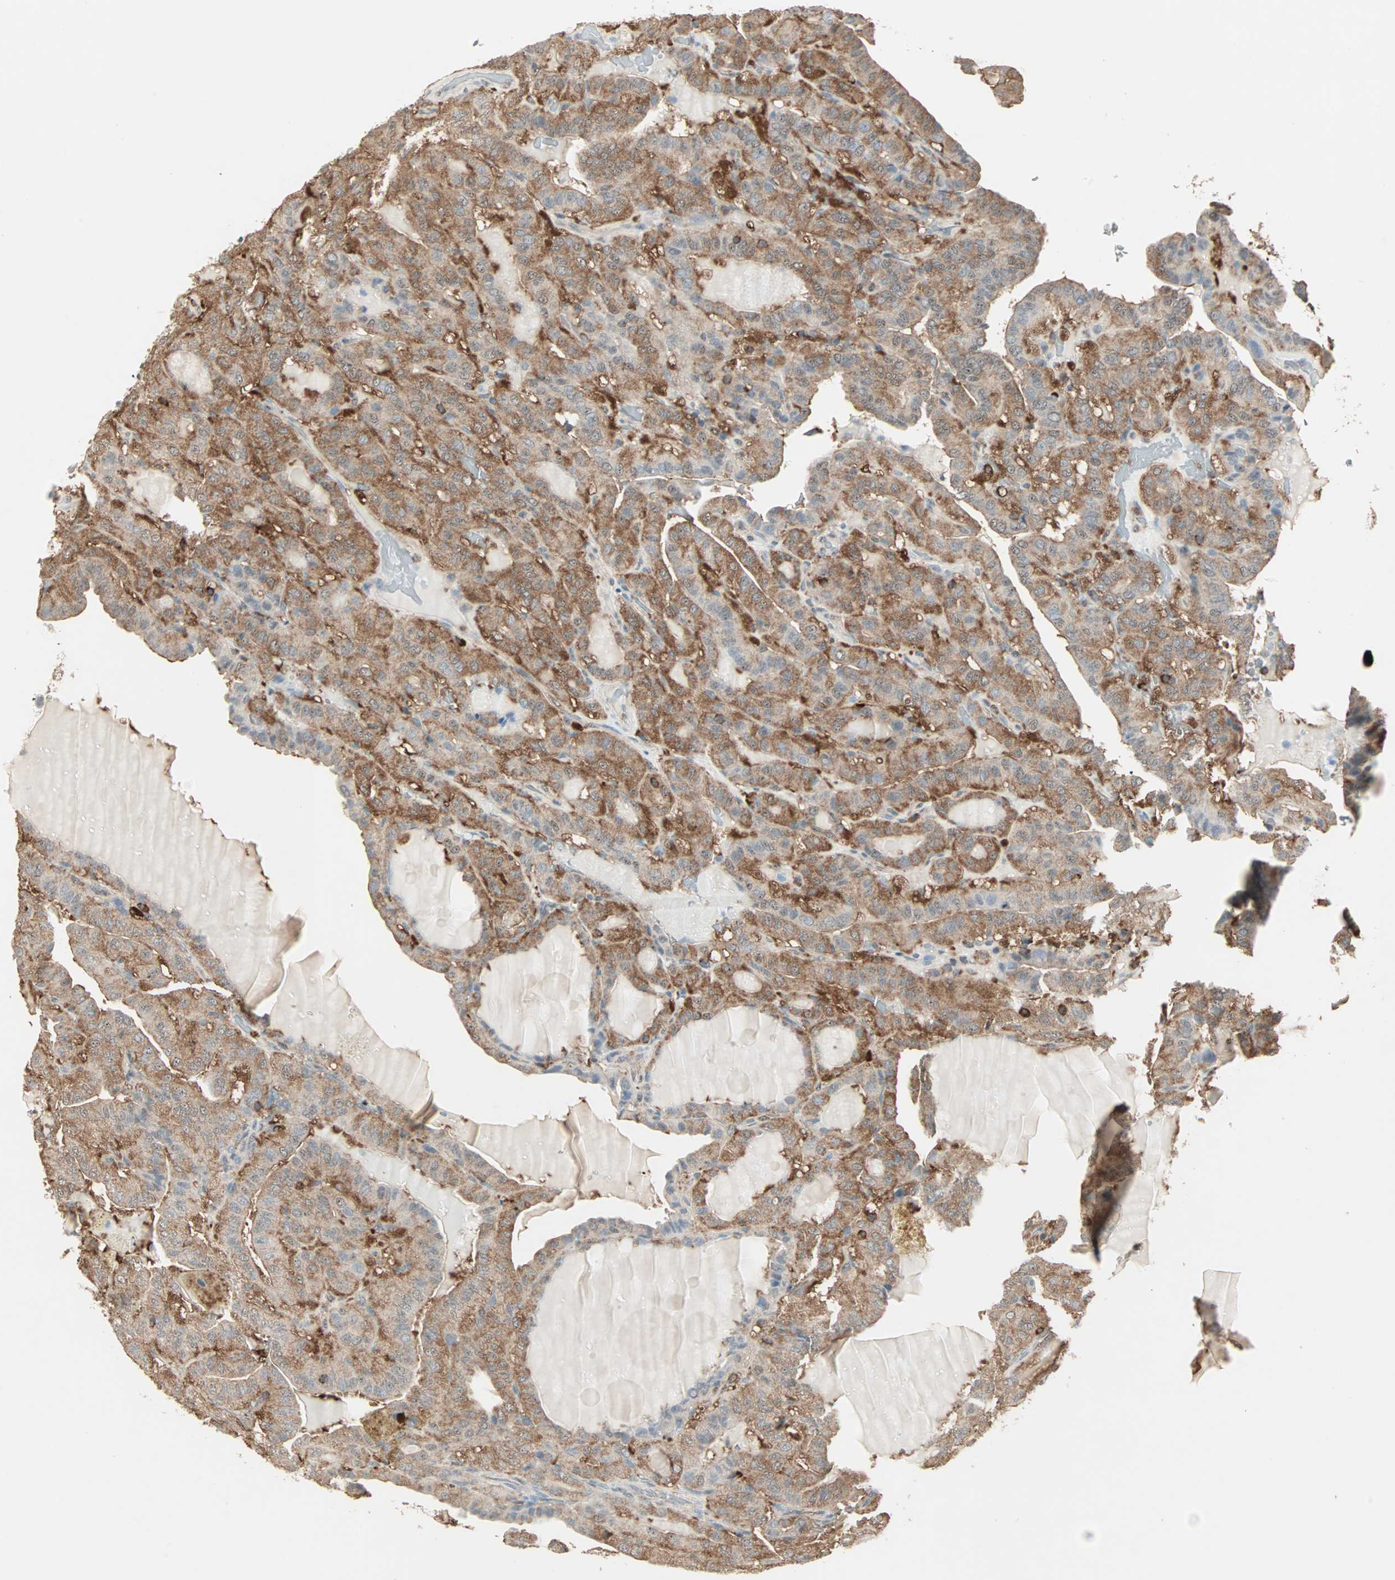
{"staining": {"intensity": "moderate", "quantity": ">75%", "location": "cytoplasmic/membranous"}, "tissue": "thyroid cancer", "cell_type": "Tumor cells", "image_type": "cancer", "snomed": [{"axis": "morphology", "description": "Papillary adenocarcinoma, NOS"}, {"axis": "topography", "description": "Thyroid gland"}], "caption": "Immunohistochemical staining of thyroid cancer (papillary adenocarcinoma) reveals medium levels of moderate cytoplasmic/membranous protein positivity in approximately >75% of tumor cells.", "gene": "MMP3", "patient": {"sex": "male", "age": 77}}